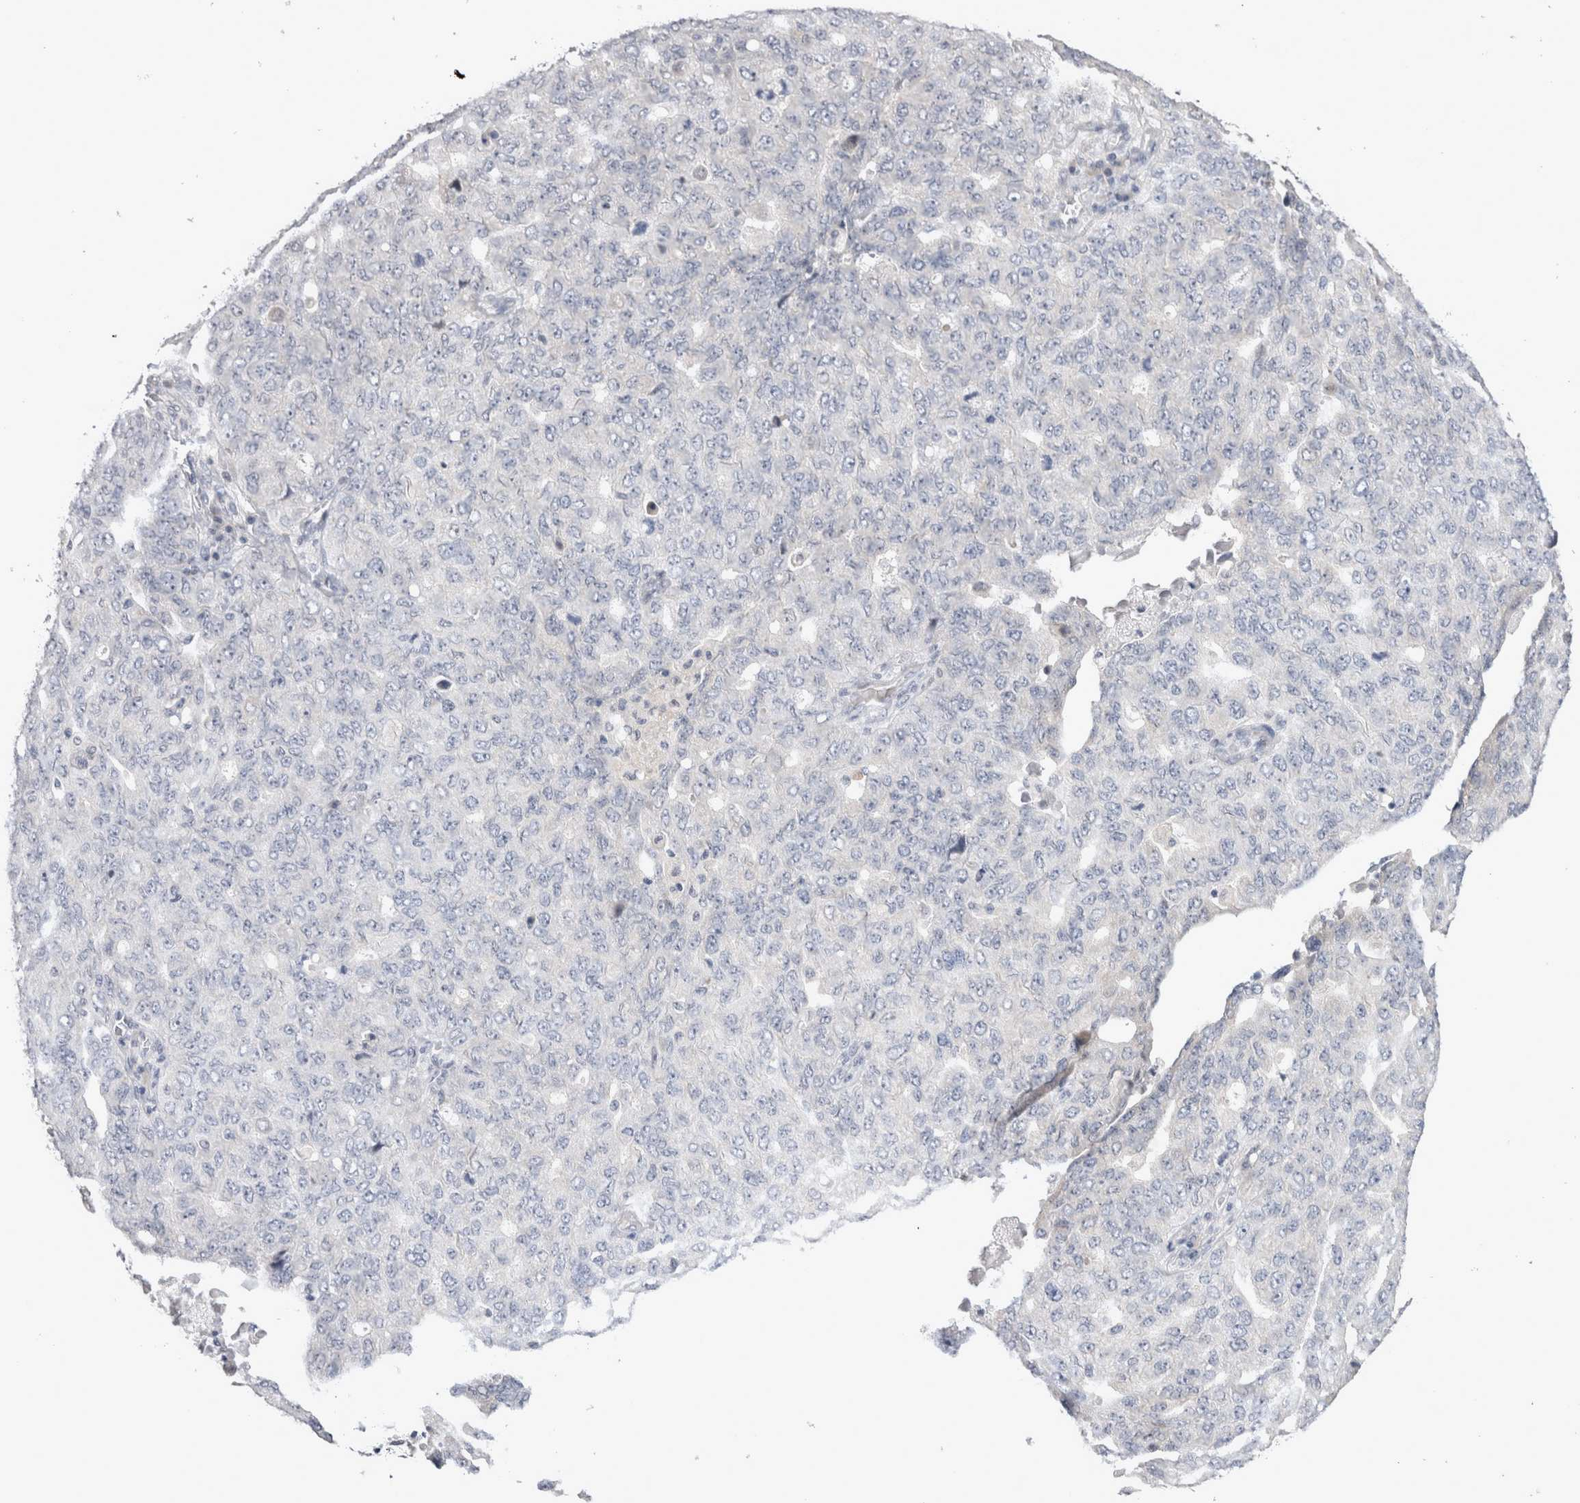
{"staining": {"intensity": "negative", "quantity": "none", "location": "none"}, "tissue": "ovarian cancer", "cell_type": "Tumor cells", "image_type": "cancer", "snomed": [{"axis": "morphology", "description": "Carcinoma, endometroid"}, {"axis": "topography", "description": "Ovary"}], "caption": "IHC image of human ovarian cancer stained for a protein (brown), which reveals no staining in tumor cells. Nuclei are stained in blue.", "gene": "CRYBG1", "patient": {"sex": "female", "age": 62}}